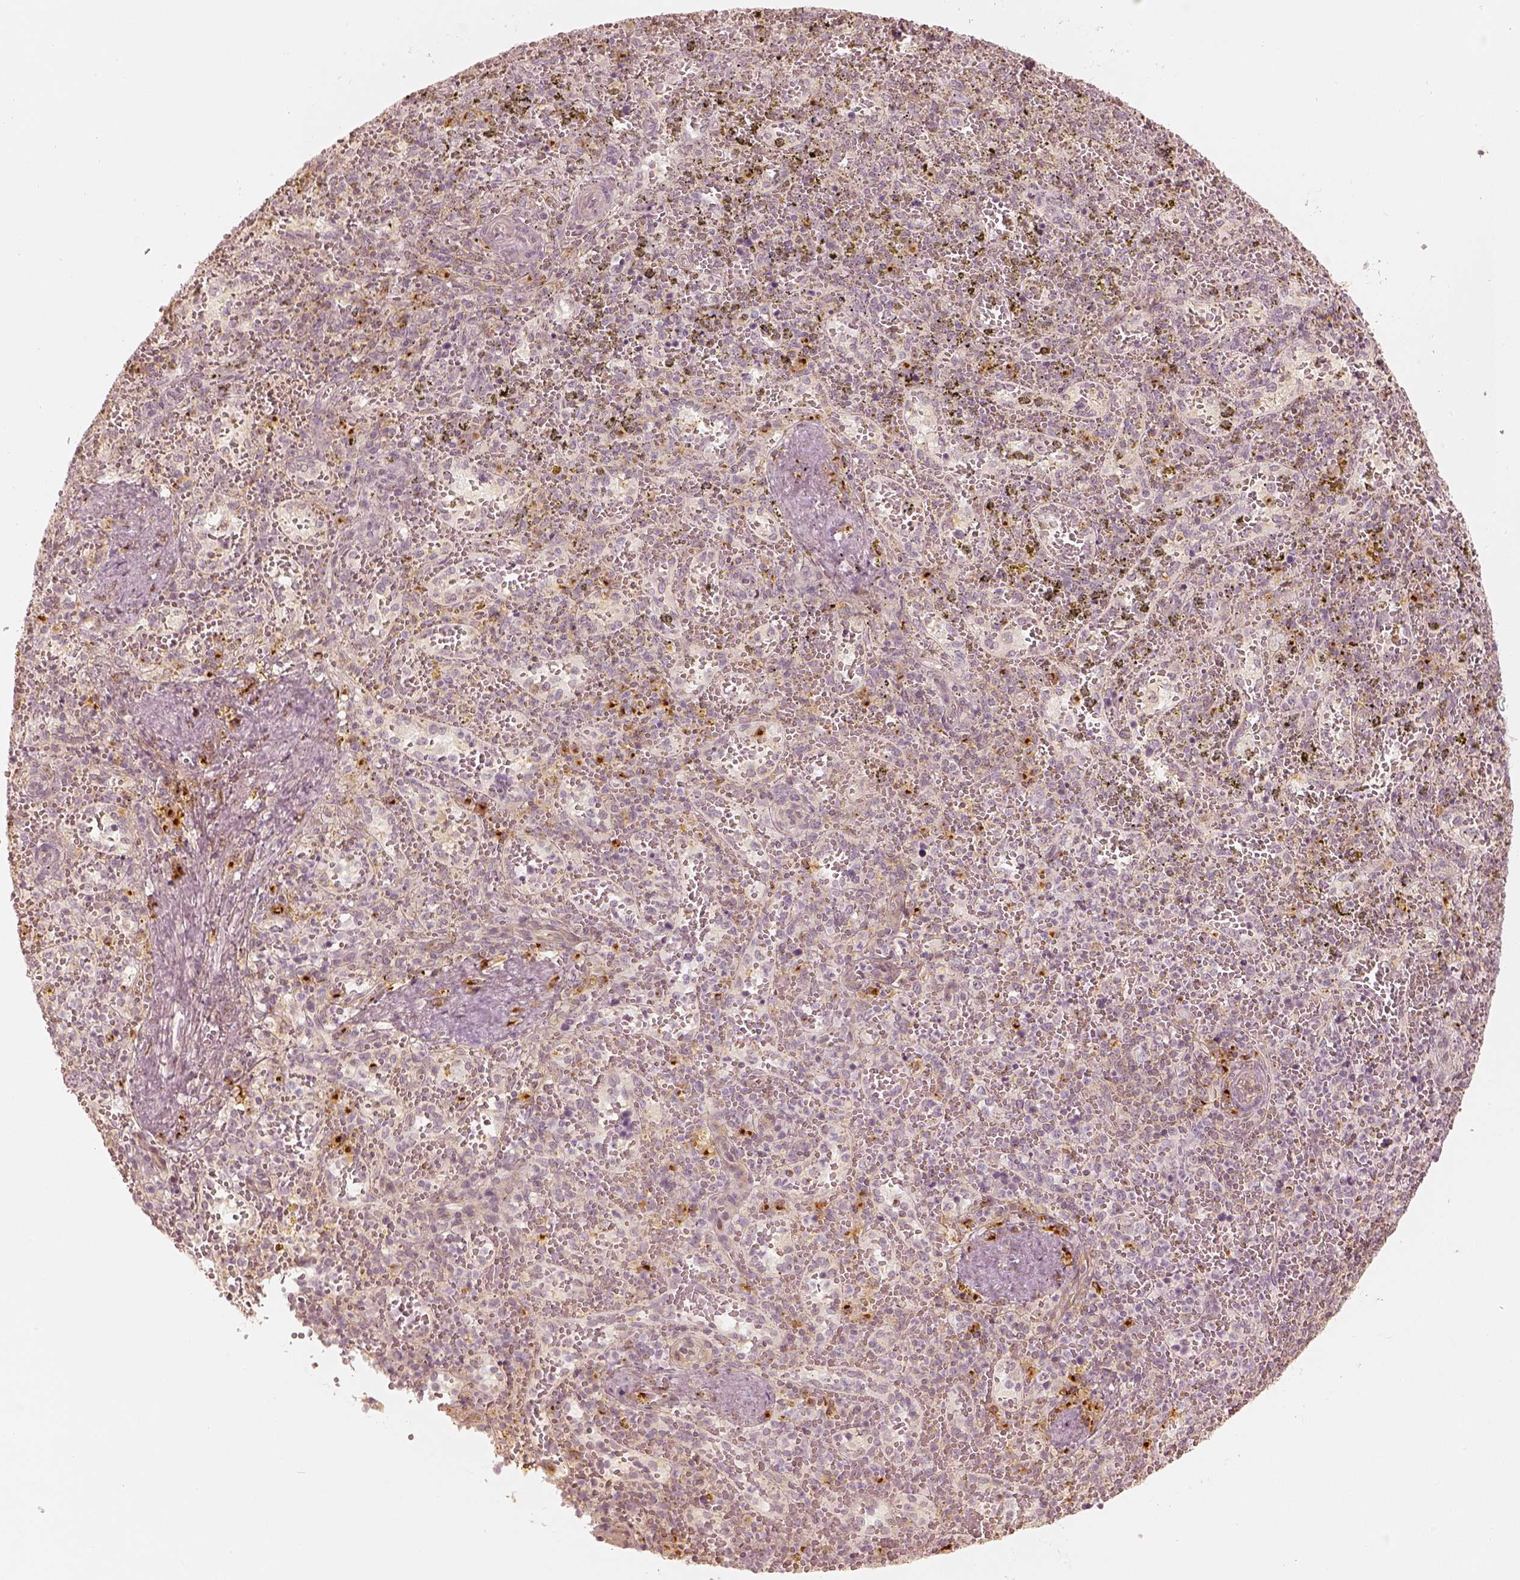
{"staining": {"intensity": "weak", "quantity": "<25%", "location": "cytoplasmic/membranous"}, "tissue": "spleen", "cell_type": "Cells in red pulp", "image_type": "normal", "snomed": [{"axis": "morphology", "description": "Normal tissue, NOS"}, {"axis": "topography", "description": "Spleen"}], "caption": "This histopathology image is of unremarkable spleen stained with immunohistochemistry (IHC) to label a protein in brown with the nuclei are counter-stained blue. There is no staining in cells in red pulp.", "gene": "GORASP2", "patient": {"sex": "female", "age": 50}}